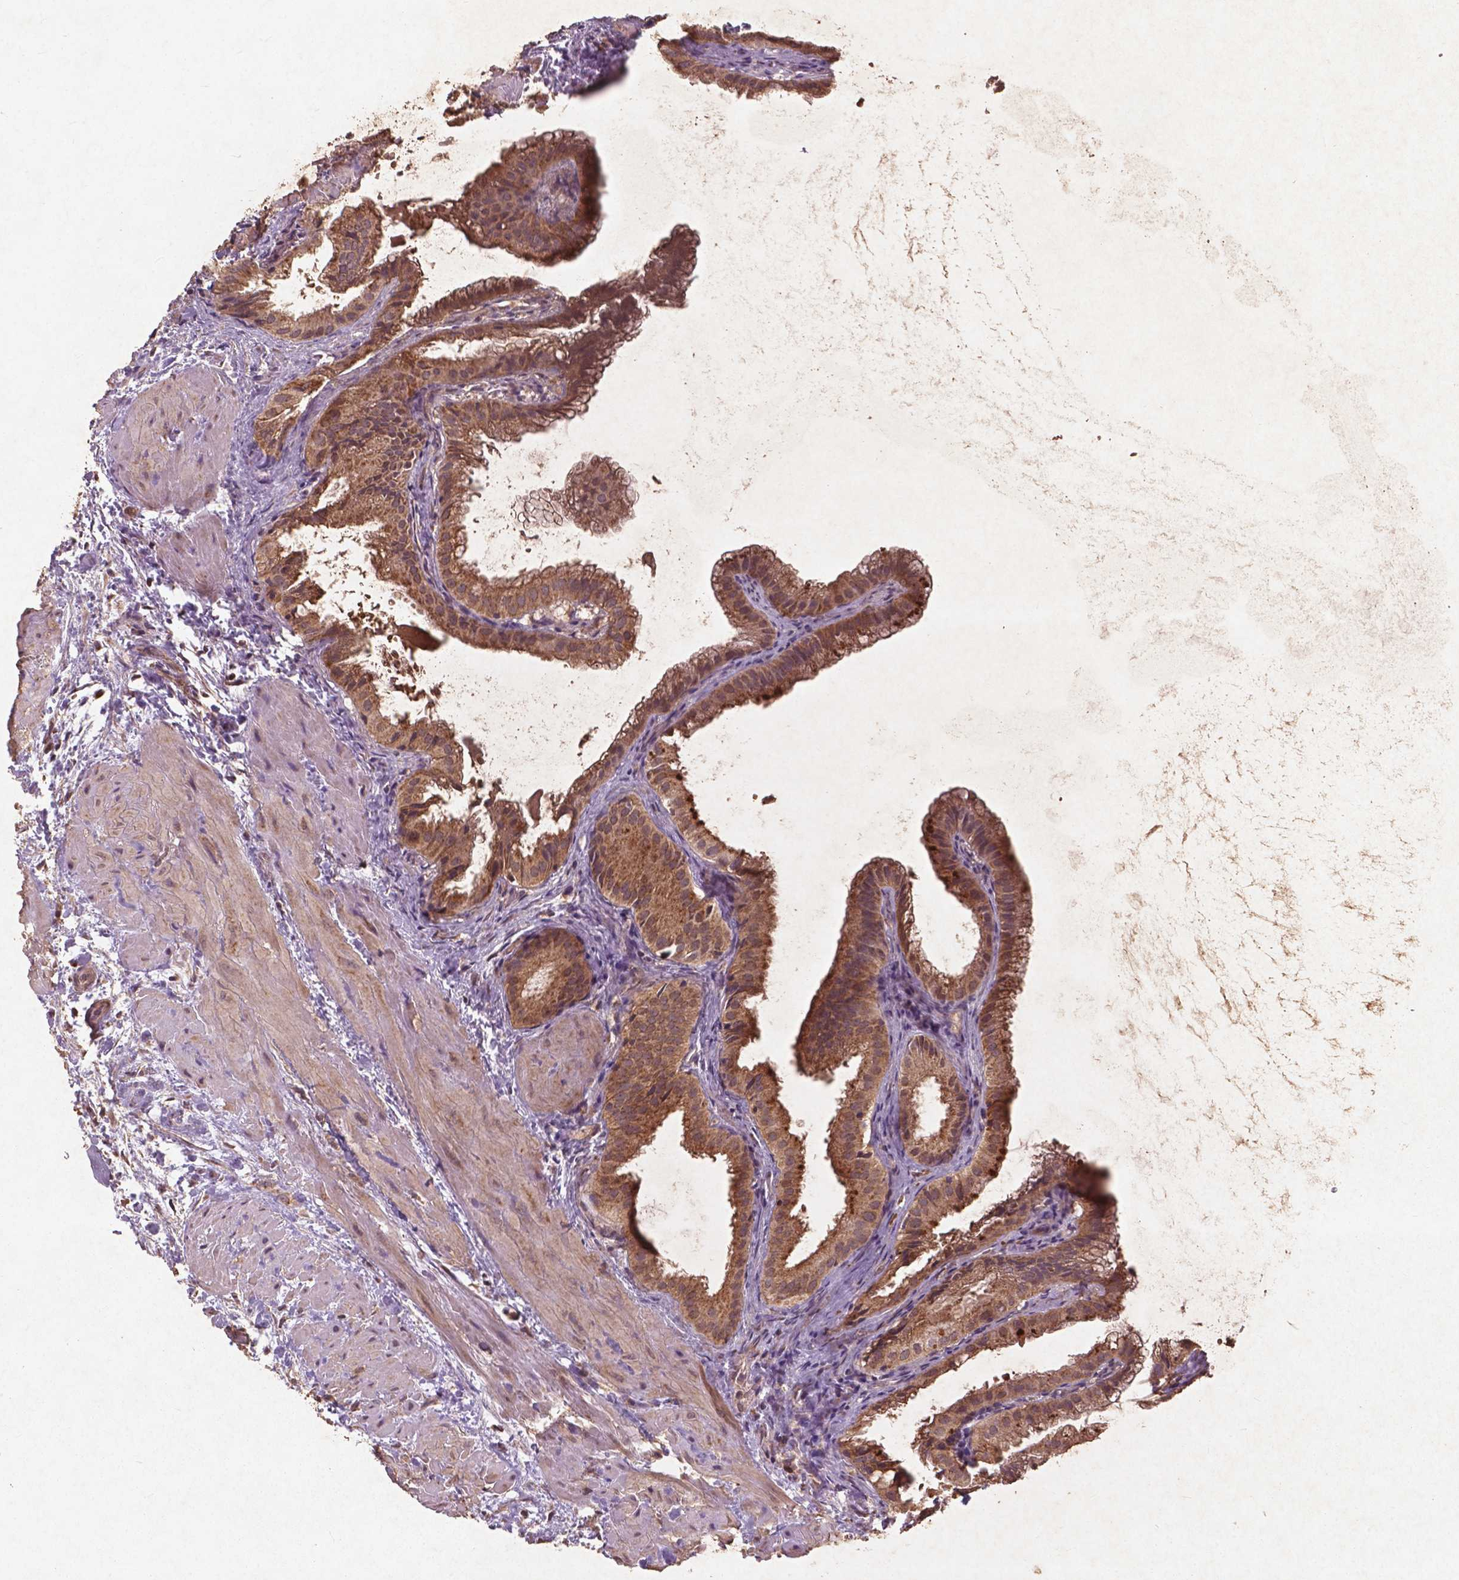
{"staining": {"intensity": "moderate", "quantity": ">75%", "location": "cytoplasmic/membranous"}, "tissue": "gallbladder", "cell_type": "Glandular cells", "image_type": "normal", "snomed": [{"axis": "morphology", "description": "Normal tissue, NOS"}, {"axis": "topography", "description": "Gallbladder"}], "caption": "A medium amount of moderate cytoplasmic/membranous expression is identified in about >75% of glandular cells in normal gallbladder.", "gene": "ST6GALNAC5", "patient": {"sex": "male", "age": 70}}